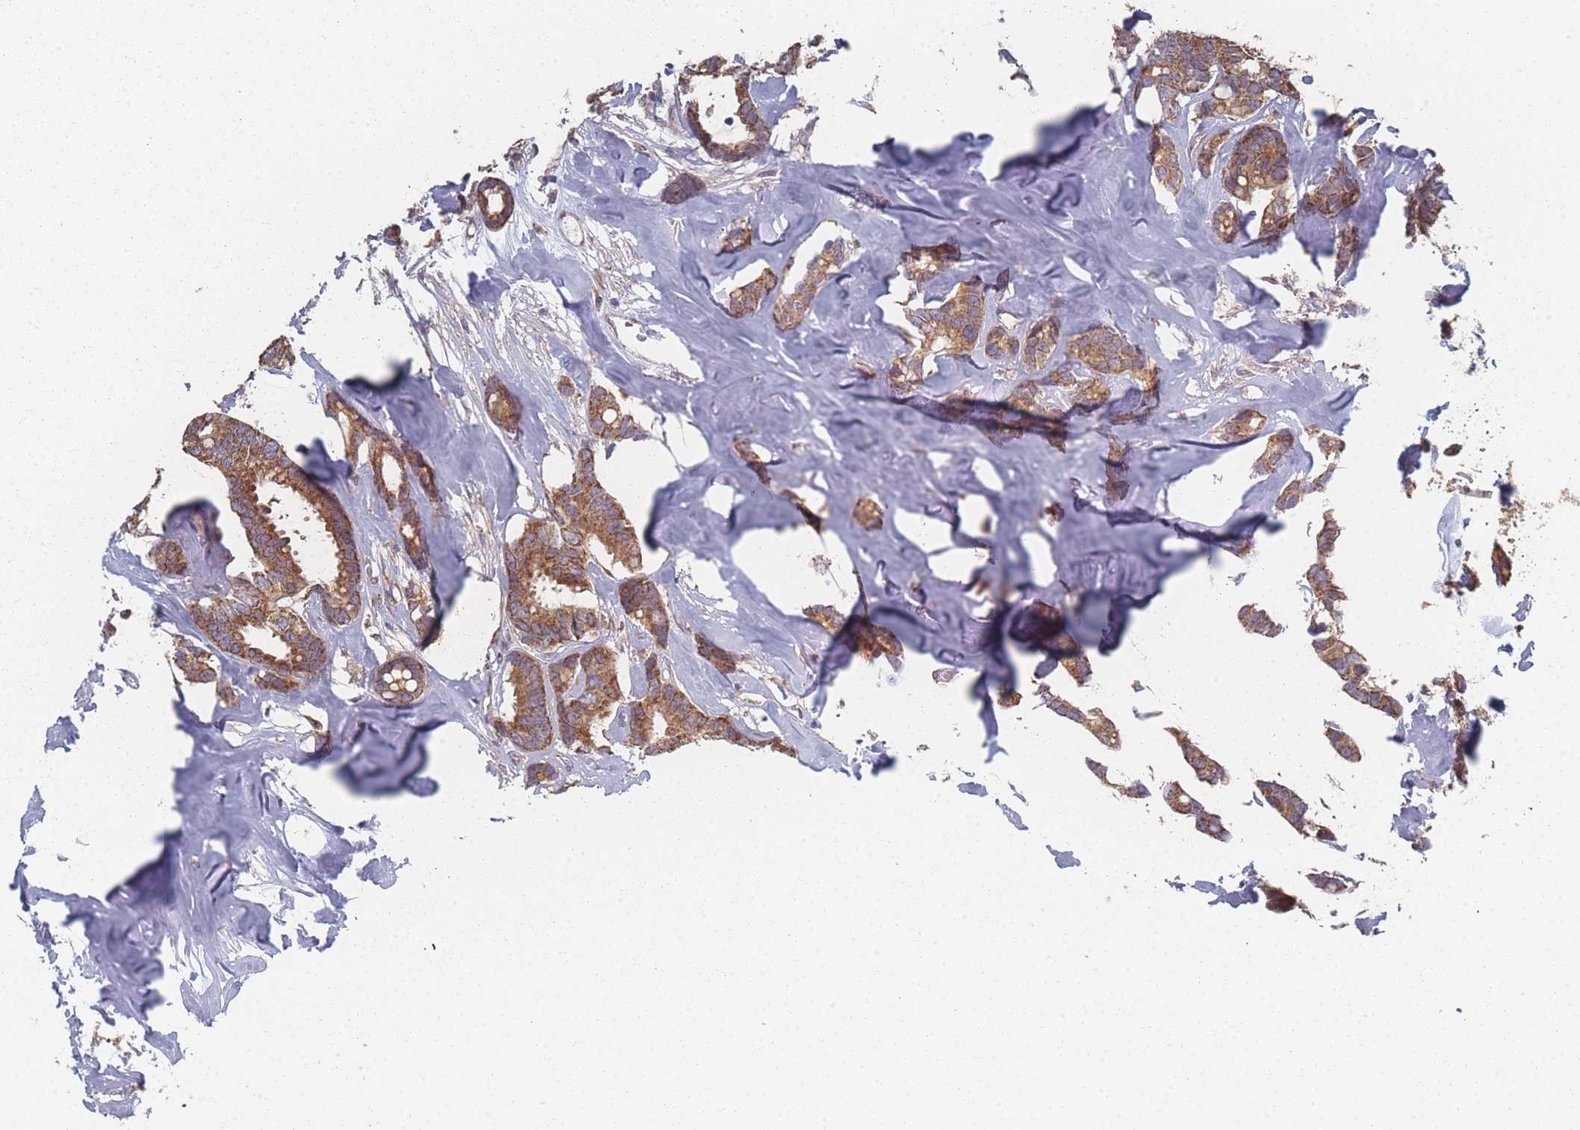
{"staining": {"intensity": "moderate", "quantity": ">75%", "location": "cytoplasmic/membranous"}, "tissue": "breast cancer", "cell_type": "Tumor cells", "image_type": "cancer", "snomed": [{"axis": "morphology", "description": "Duct carcinoma"}, {"axis": "topography", "description": "Breast"}], "caption": "Breast cancer (infiltrating ductal carcinoma) stained with DAB (3,3'-diaminobenzidine) immunohistochemistry displays medium levels of moderate cytoplasmic/membranous positivity in approximately >75% of tumor cells.", "gene": "PSMB3", "patient": {"sex": "female", "age": 87}}